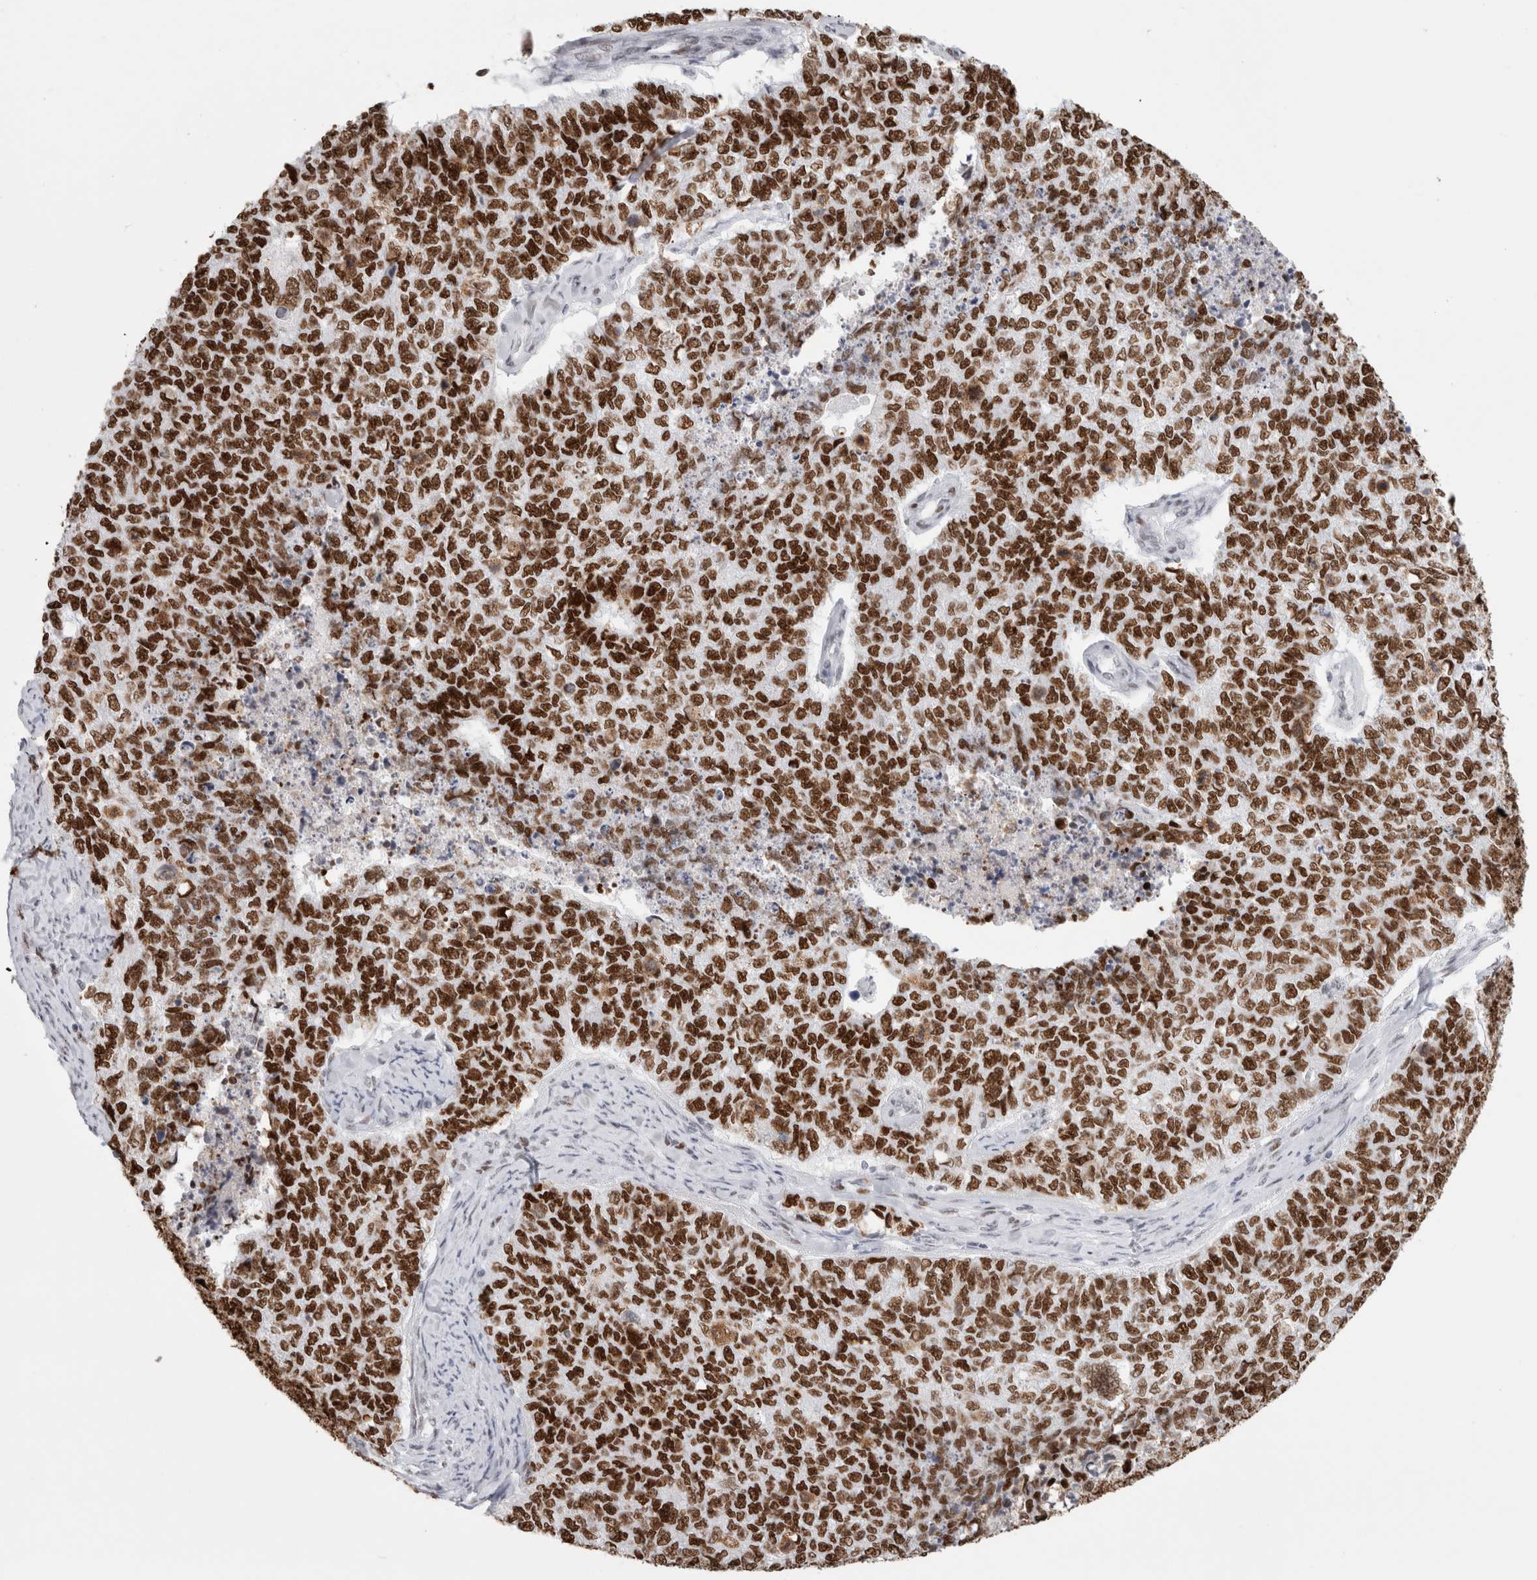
{"staining": {"intensity": "strong", "quantity": ">75%", "location": "nuclear"}, "tissue": "cervical cancer", "cell_type": "Tumor cells", "image_type": "cancer", "snomed": [{"axis": "morphology", "description": "Squamous cell carcinoma, NOS"}, {"axis": "topography", "description": "Cervix"}], "caption": "Squamous cell carcinoma (cervical) stained for a protein shows strong nuclear positivity in tumor cells.", "gene": "SMARCC1", "patient": {"sex": "female", "age": 63}}